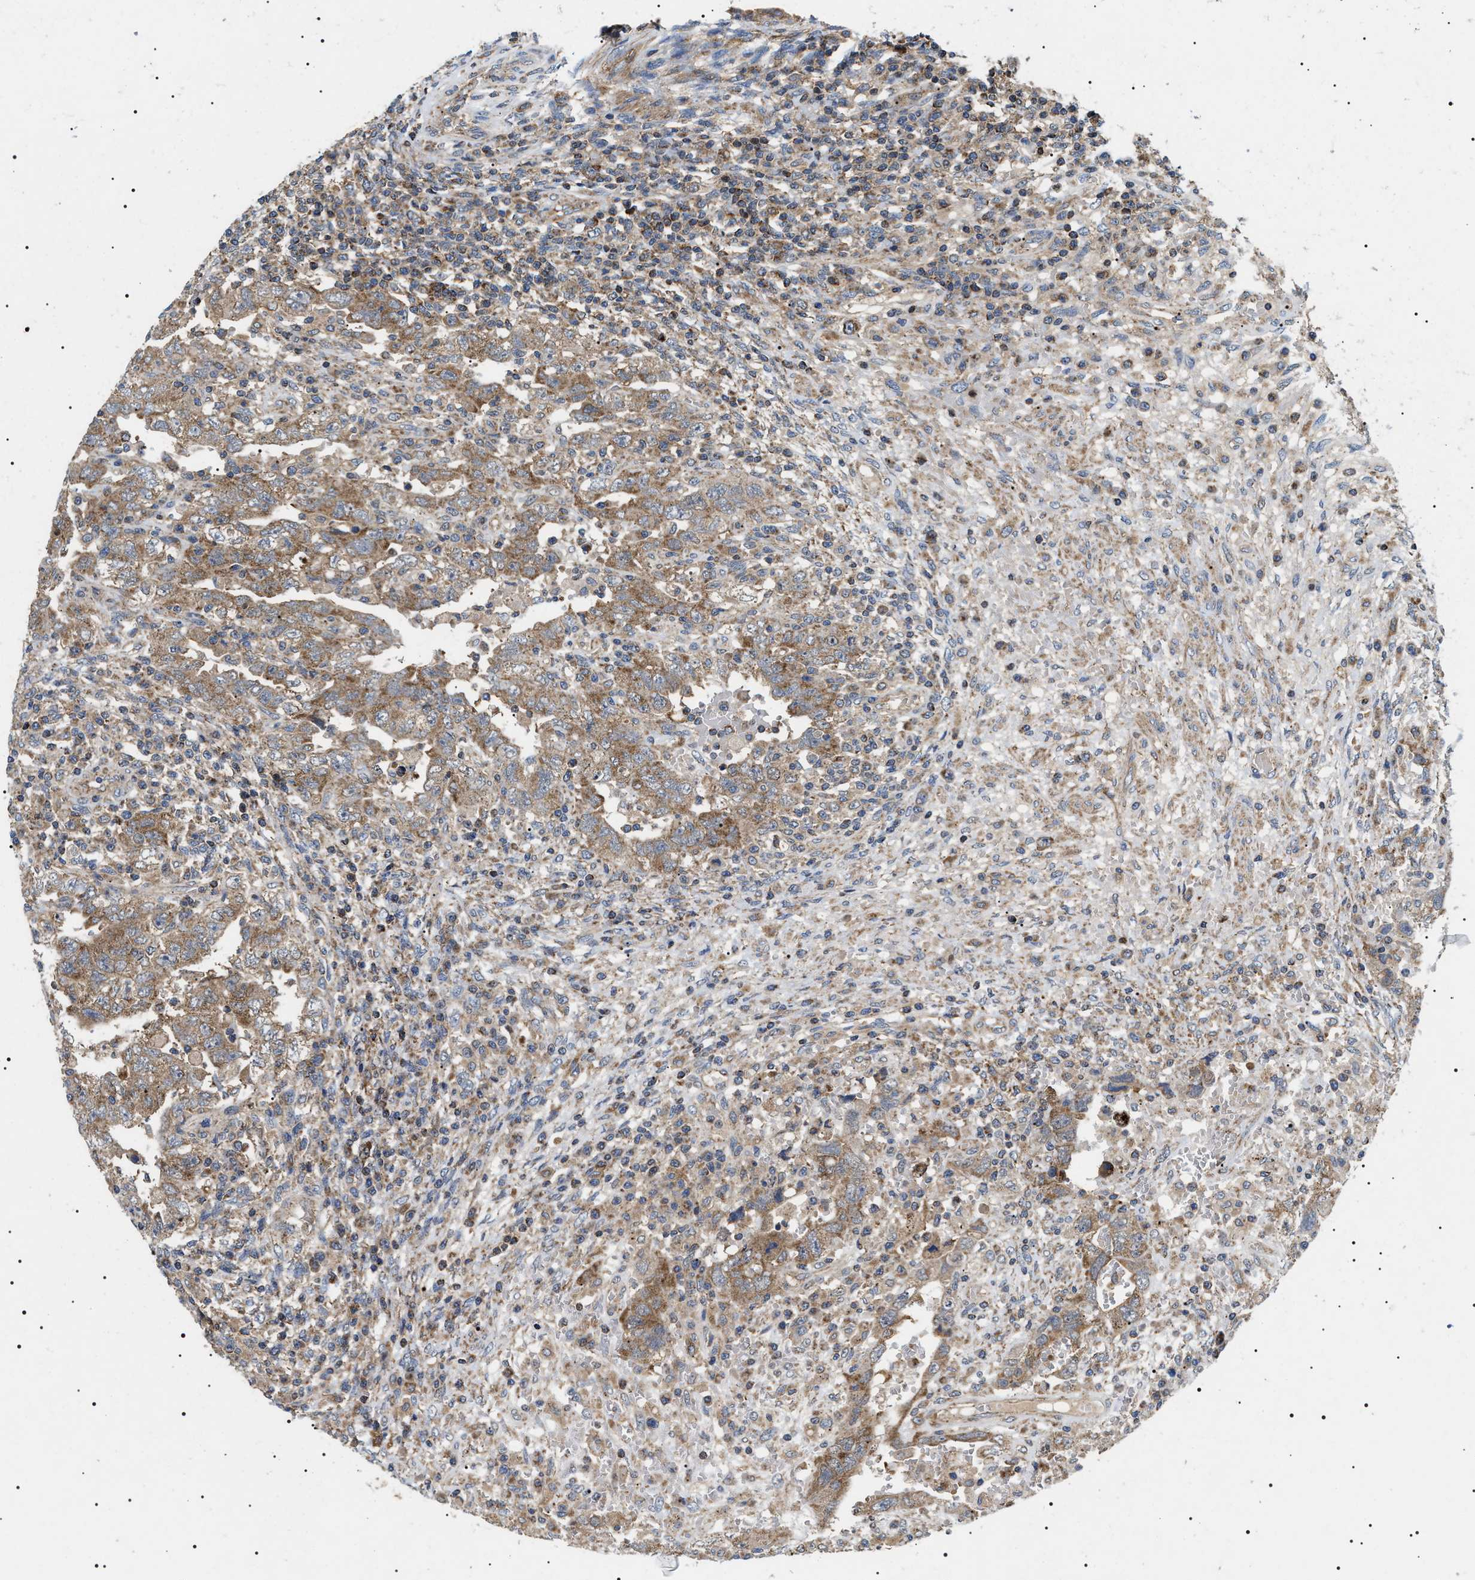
{"staining": {"intensity": "moderate", "quantity": ">75%", "location": "cytoplasmic/membranous"}, "tissue": "testis cancer", "cell_type": "Tumor cells", "image_type": "cancer", "snomed": [{"axis": "morphology", "description": "Carcinoma, Embryonal, NOS"}, {"axis": "topography", "description": "Testis"}], "caption": "A high-resolution image shows immunohistochemistry (IHC) staining of testis embryonal carcinoma, which demonstrates moderate cytoplasmic/membranous expression in approximately >75% of tumor cells.", "gene": "OXSM", "patient": {"sex": "male", "age": 26}}